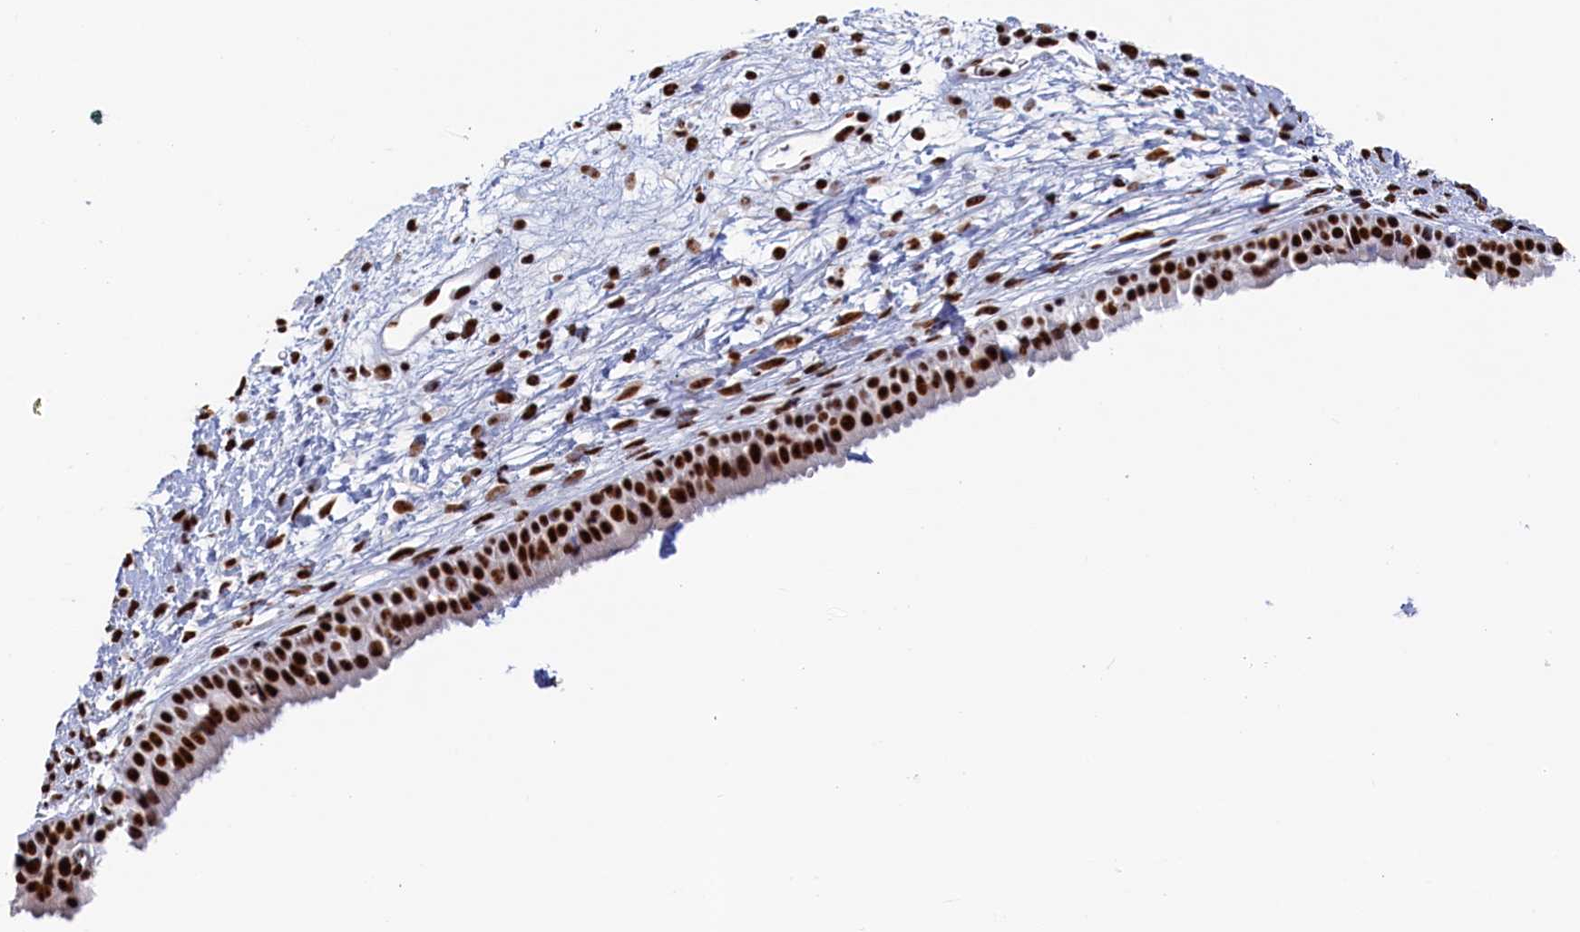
{"staining": {"intensity": "strong", "quantity": ">75%", "location": "nuclear"}, "tissue": "nasopharynx", "cell_type": "Respiratory epithelial cells", "image_type": "normal", "snomed": [{"axis": "morphology", "description": "Normal tissue, NOS"}, {"axis": "topography", "description": "Nasopharynx"}], "caption": "A brown stain shows strong nuclear expression of a protein in respiratory epithelial cells of unremarkable nasopharynx. (Brightfield microscopy of DAB IHC at high magnification).", "gene": "MOSPD3", "patient": {"sex": "male", "age": 22}}